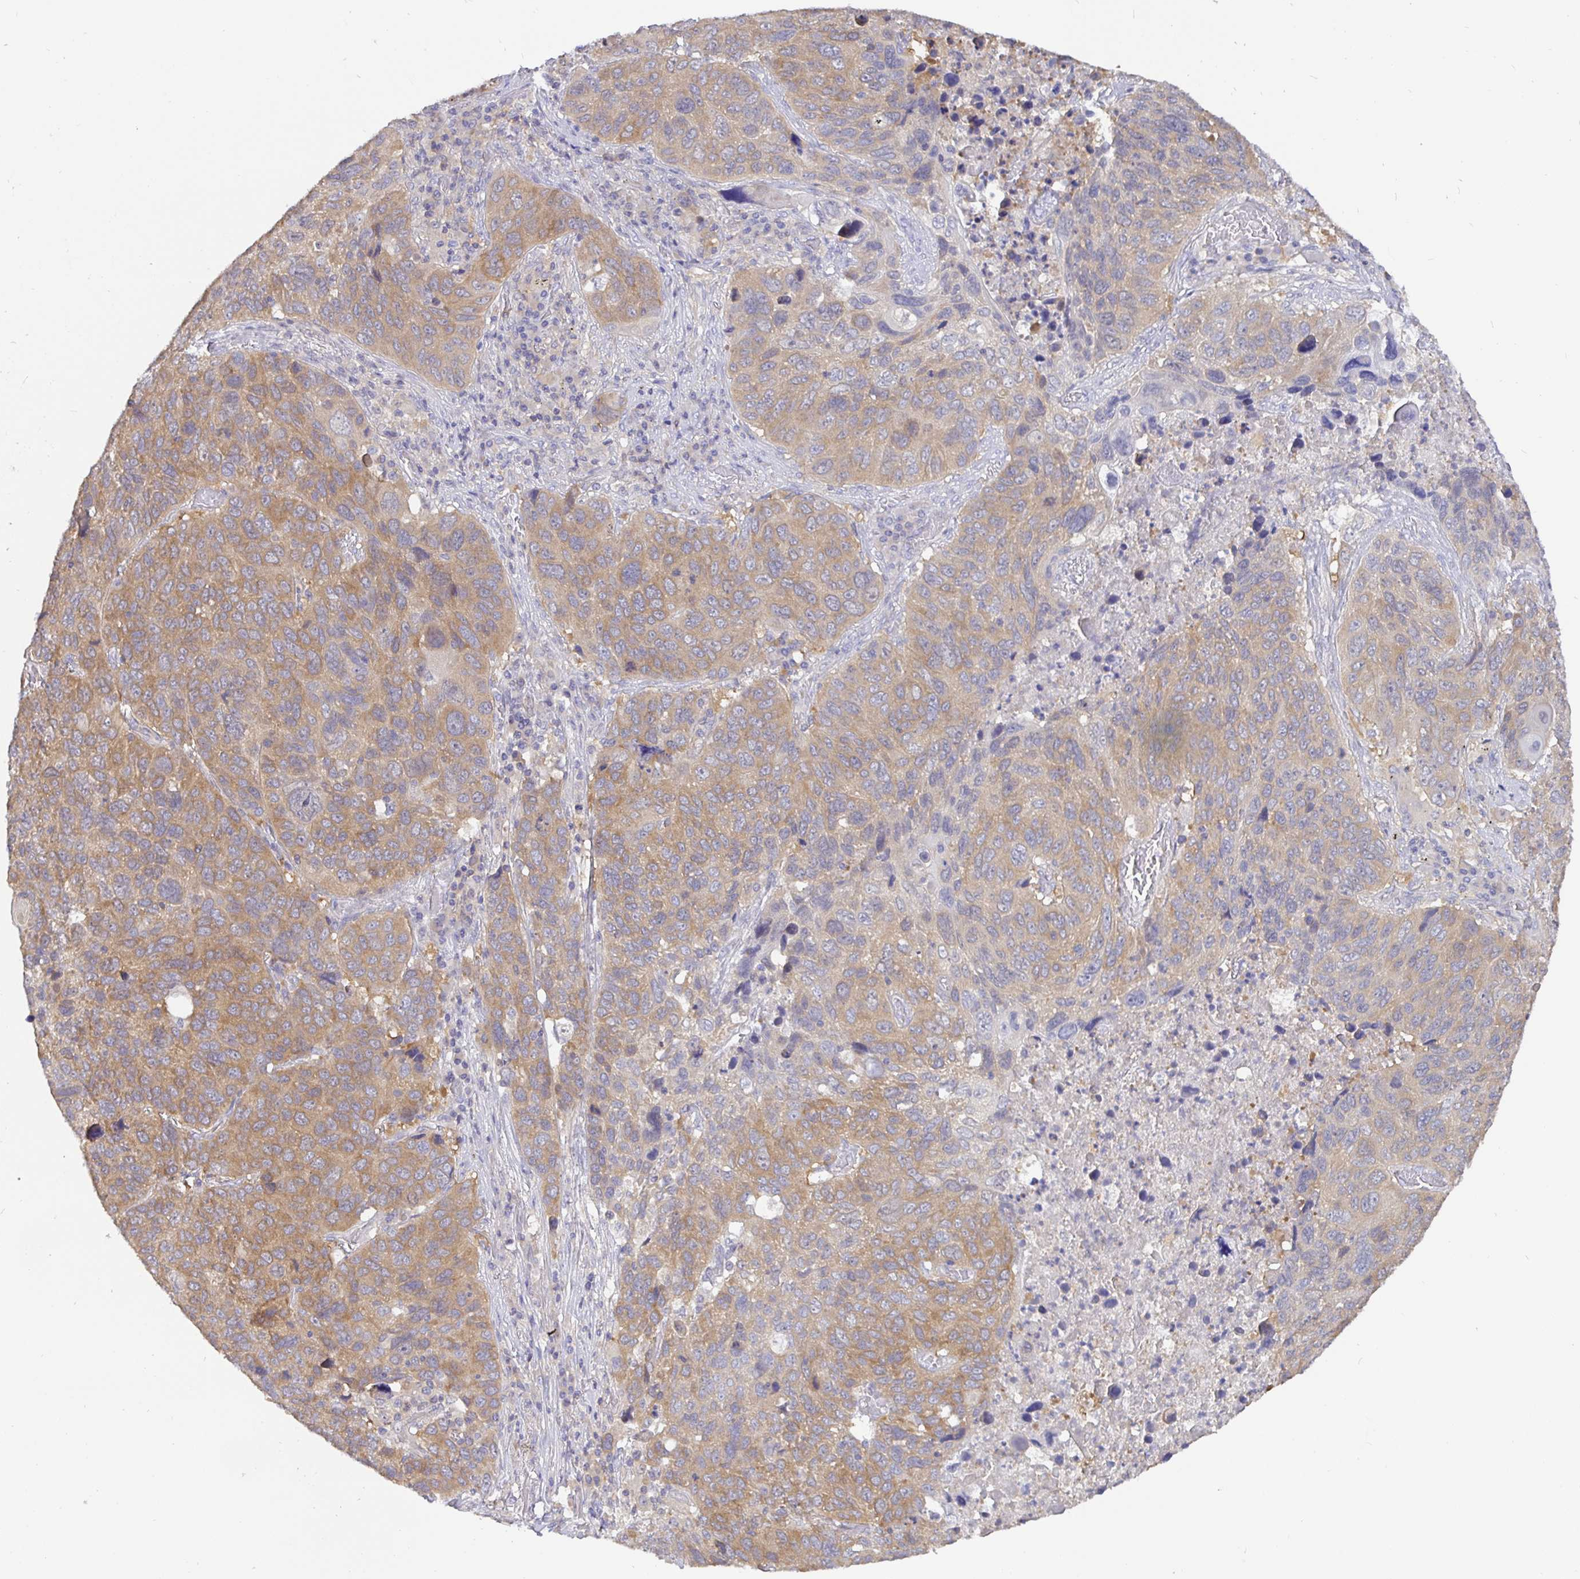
{"staining": {"intensity": "moderate", "quantity": "25%-75%", "location": "cytoplasmic/membranous"}, "tissue": "lung cancer", "cell_type": "Tumor cells", "image_type": "cancer", "snomed": [{"axis": "morphology", "description": "Squamous cell carcinoma, NOS"}, {"axis": "topography", "description": "Lung"}], "caption": "Lung cancer stained for a protein shows moderate cytoplasmic/membranous positivity in tumor cells.", "gene": "KIF21A", "patient": {"sex": "male", "age": 68}}